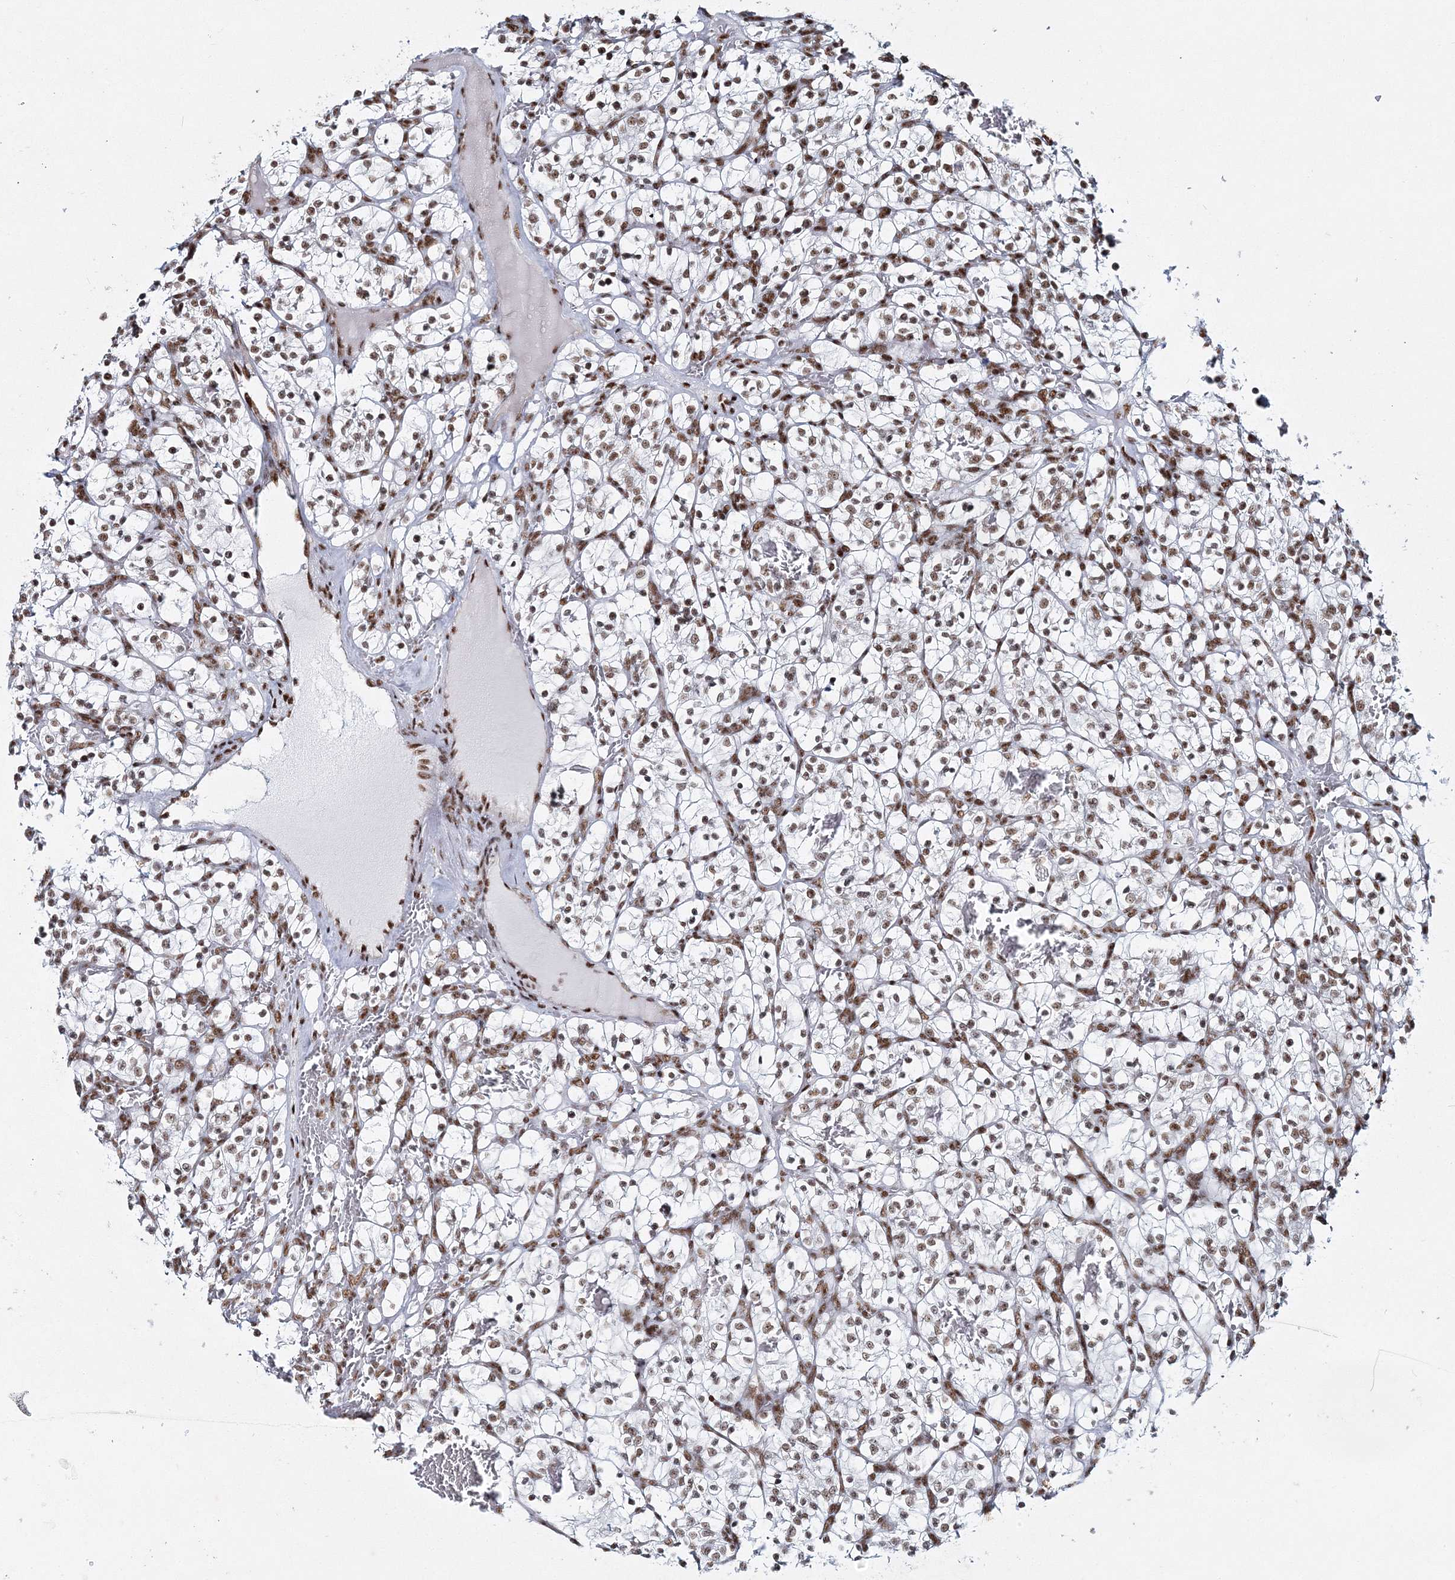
{"staining": {"intensity": "moderate", "quantity": ">75%", "location": "nuclear"}, "tissue": "renal cancer", "cell_type": "Tumor cells", "image_type": "cancer", "snomed": [{"axis": "morphology", "description": "Adenocarcinoma, NOS"}, {"axis": "topography", "description": "Kidney"}], "caption": "Tumor cells demonstrate medium levels of moderate nuclear expression in about >75% of cells in renal cancer. (DAB (3,3'-diaminobenzidine) IHC with brightfield microscopy, high magnification).", "gene": "QRICH1", "patient": {"sex": "female", "age": 57}}